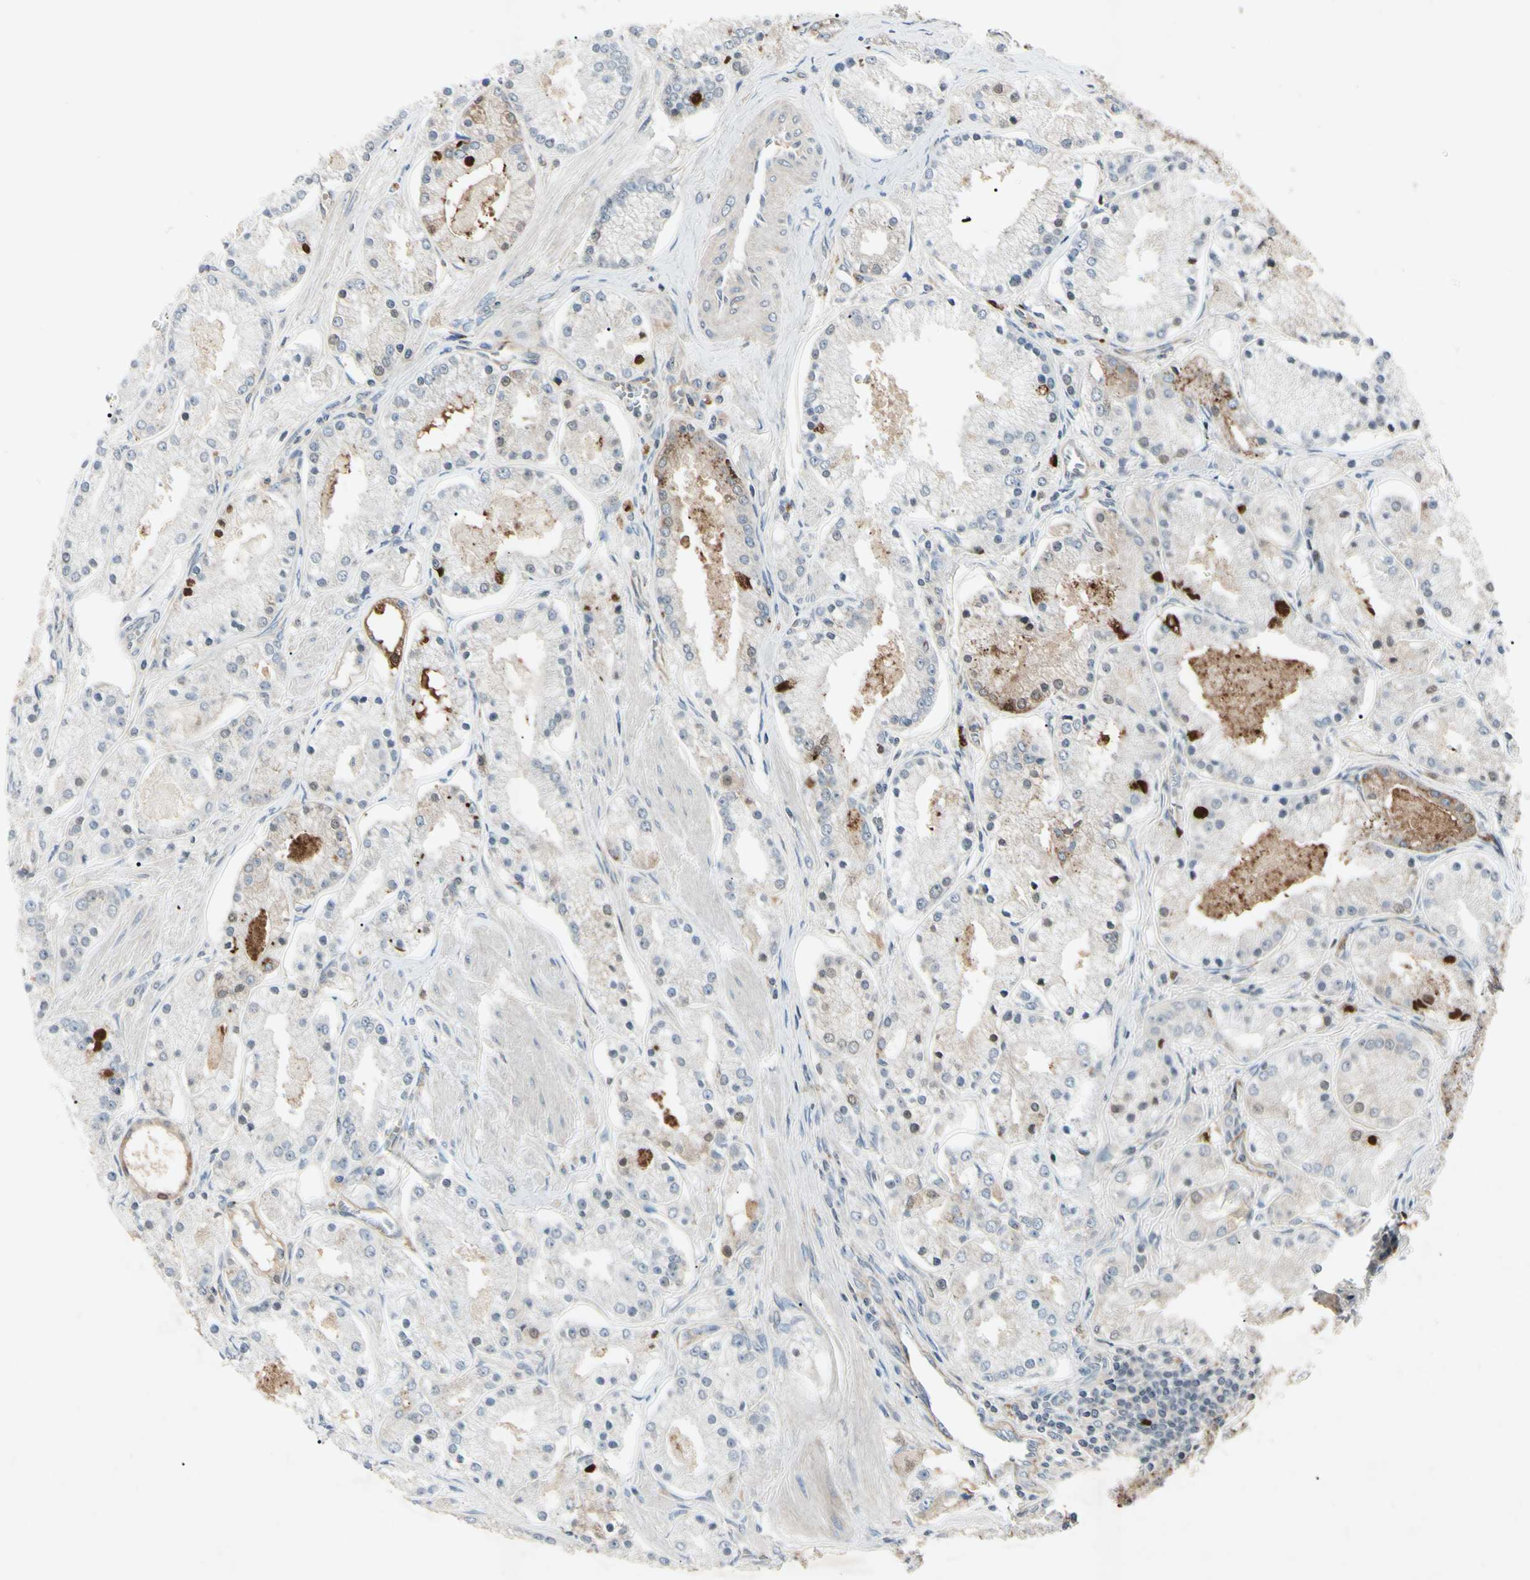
{"staining": {"intensity": "weak", "quantity": "<25%", "location": "cytoplasmic/membranous"}, "tissue": "prostate cancer", "cell_type": "Tumor cells", "image_type": "cancer", "snomed": [{"axis": "morphology", "description": "Adenocarcinoma, High grade"}, {"axis": "topography", "description": "Prostate"}], "caption": "Tumor cells are negative for brown protein staining in prostate cancer (adenocarcinoma (high-grade)).", "gene": "AEBP1", "patient": {"sex": "male", "age": 66}}